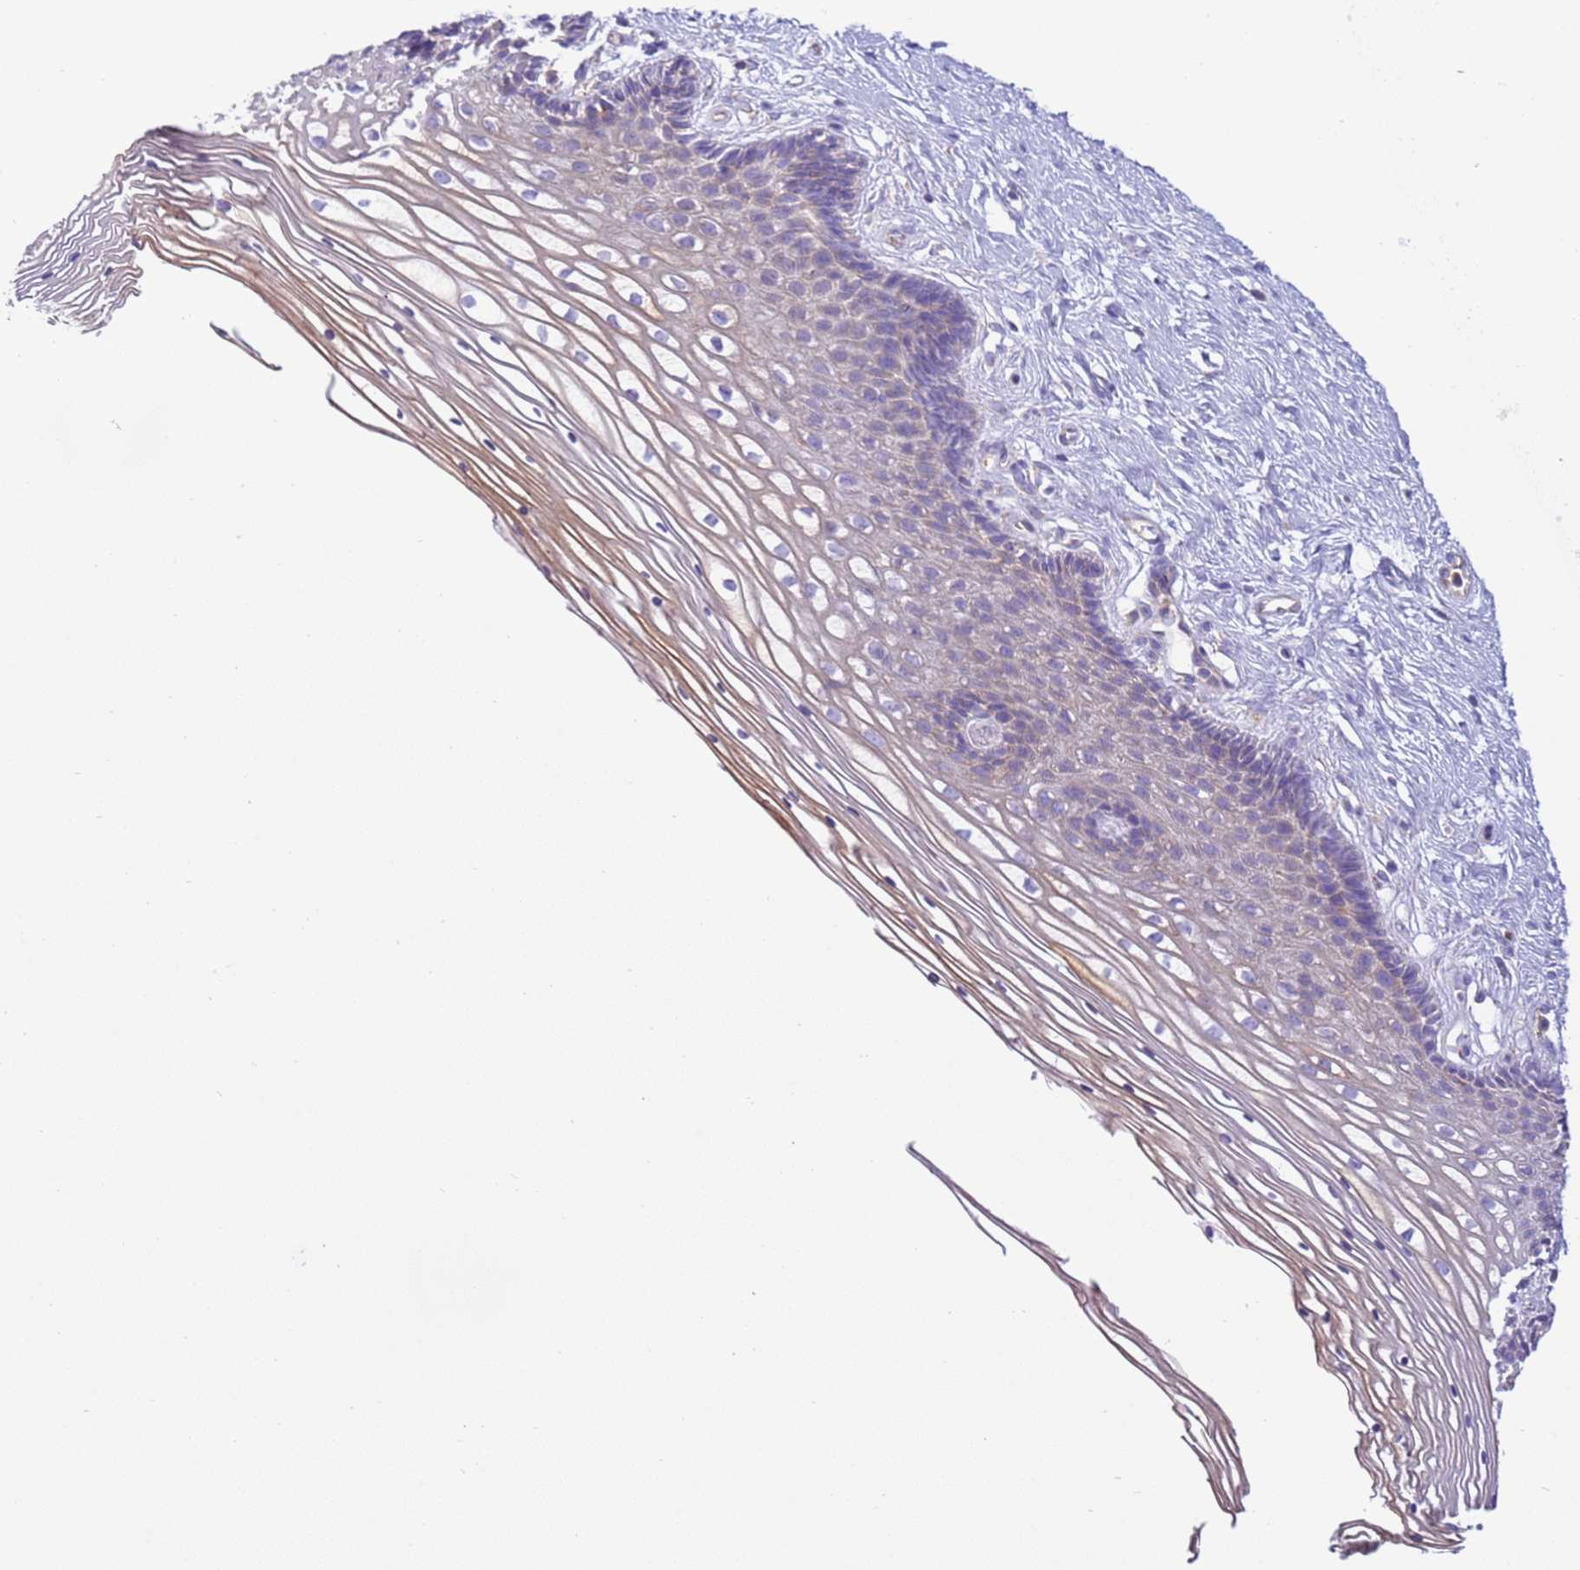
{"staining": {"intensity": "negative", "quantity": "none", "location": "none"}, "tissue": "cervix", "cell_type": "Glandular cells", "image_type": "normal", "snomed": [{"axis": "morphology", "description": "Normal tissue, NOS"}, {"axis": "topography", "description": "Cervix"}], "caption": "The immunohistochemistry micrograph has no significant positivity in glandular cells of cervix. (Brightfield microscopy of DAB (3,3'-diaminobenzidine) IHC at high magnification).", "gene": "VARS1", "patient": {"sex": "female", "age": 33}}